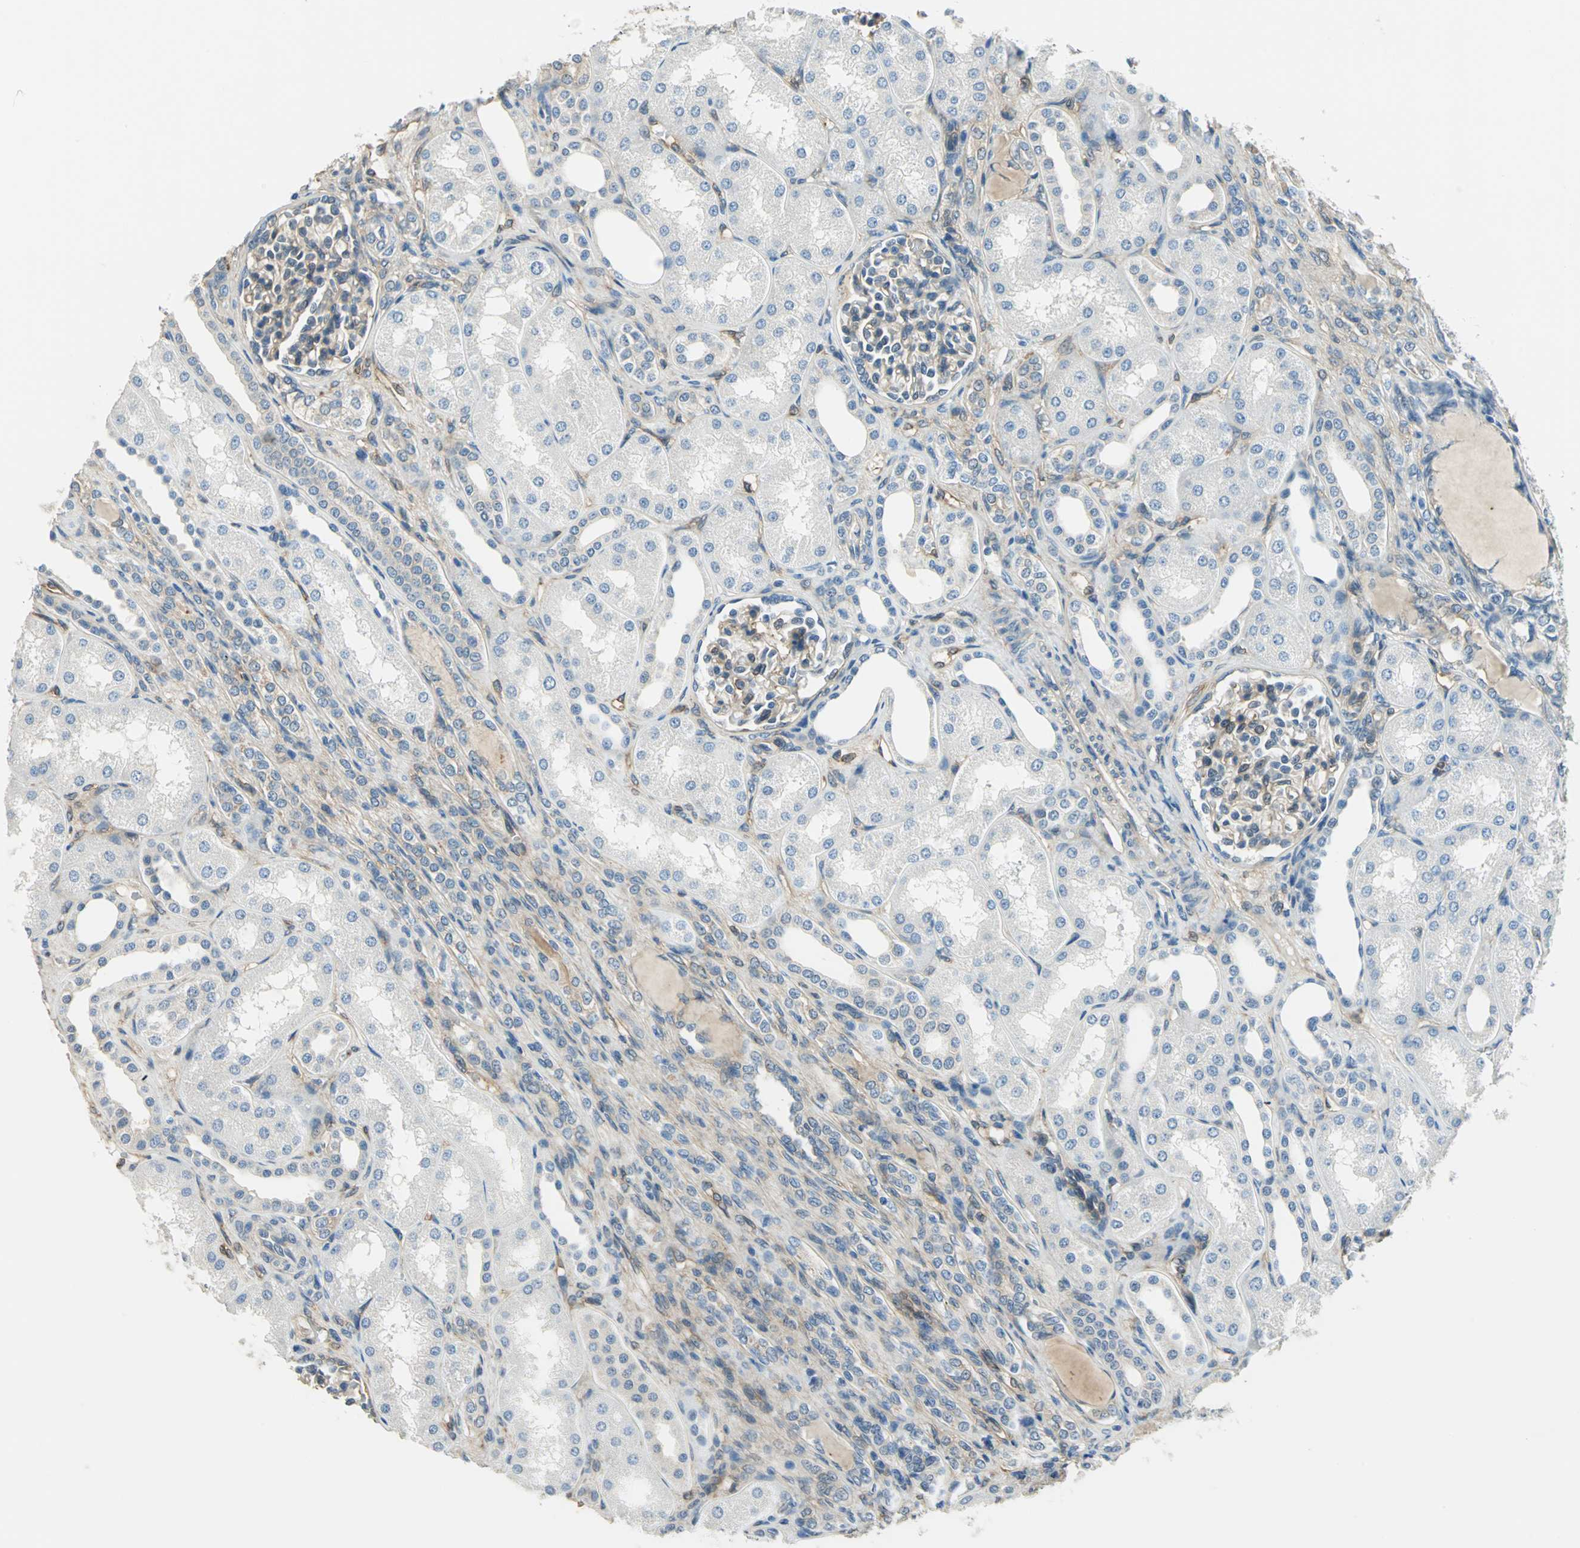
{"staining": {"intensity": "weak", "quantity": "25%-75%", "location": "cytoplasmic/membranous"}, "tissue": "kidney", "cell_type": "Cells in glomeruli", "image_type": "normal", "snomed": [{"axis": "morphology", "description": "Normal tissue, NOS"}, {"axis": "topography", "description": "Kidney"}], "caption": "A high-resolution photomicrograph shows immunohistochemistry (IHC) staining of benign kidney, which reveals weak cytoplasmic/membranous staining in about 25%-75% of cells in glomeruli.", "gene": "CDC42EP1", "patient": {"sex": "male", "age": 7}}